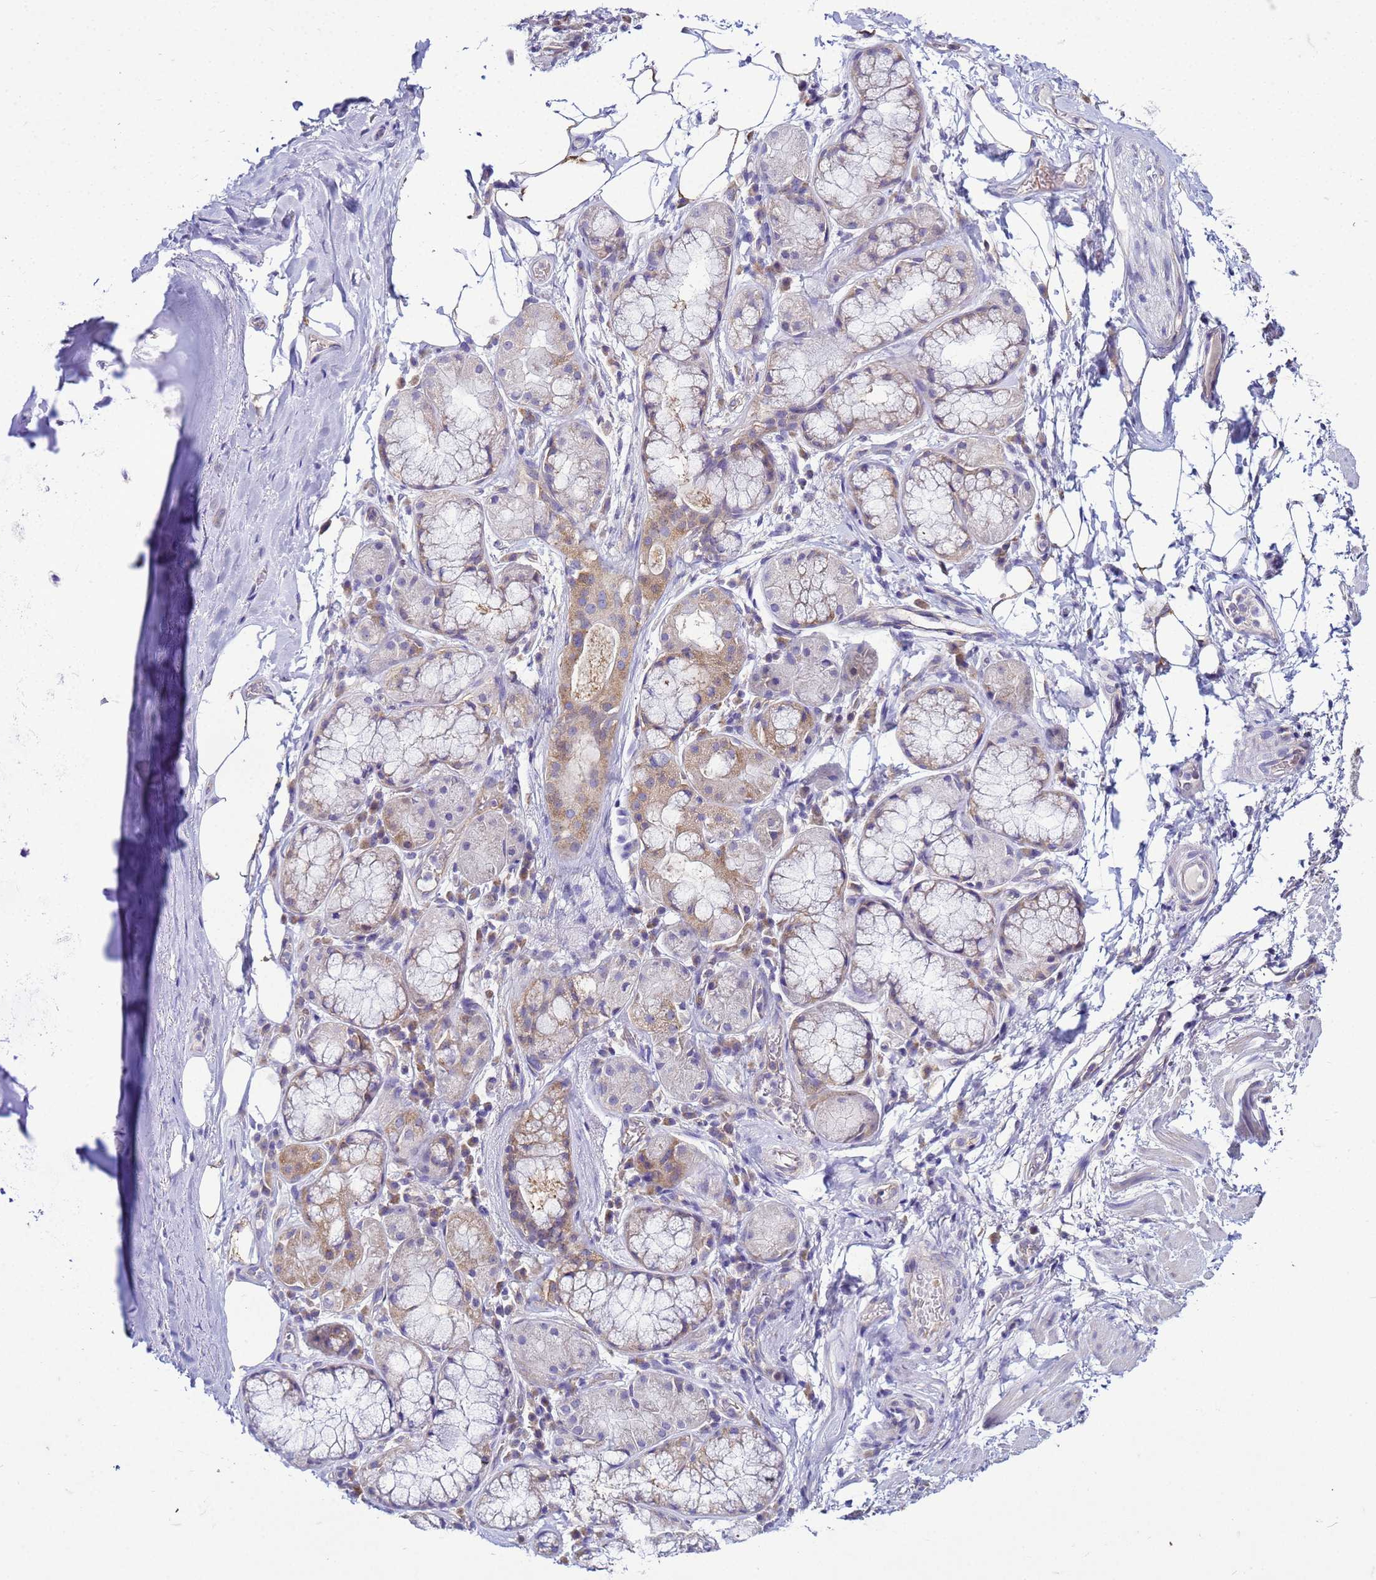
{"staining": {"intensity": "negative", "quantity": "none", "location": "none"}, "tissue": "adipose tissue", "cell_type": "Adipocytes", "image_type": "normal", "snomed": [{"axis": "morphology", "description": "Normal tissue, NOS"}, {"axis": "topography", "description": "Lymph node"}, {"axis": "topography", "description": "Cartilage tissue"}, {"axis": "topography", "description": "Bronchus"}], "caption": "The immunohistochemistry histopathology image has no significant positivity in adipocytes of adipose tissue.", "gene": "PKD1", "patient": {"sex": "male", "age": 63}}